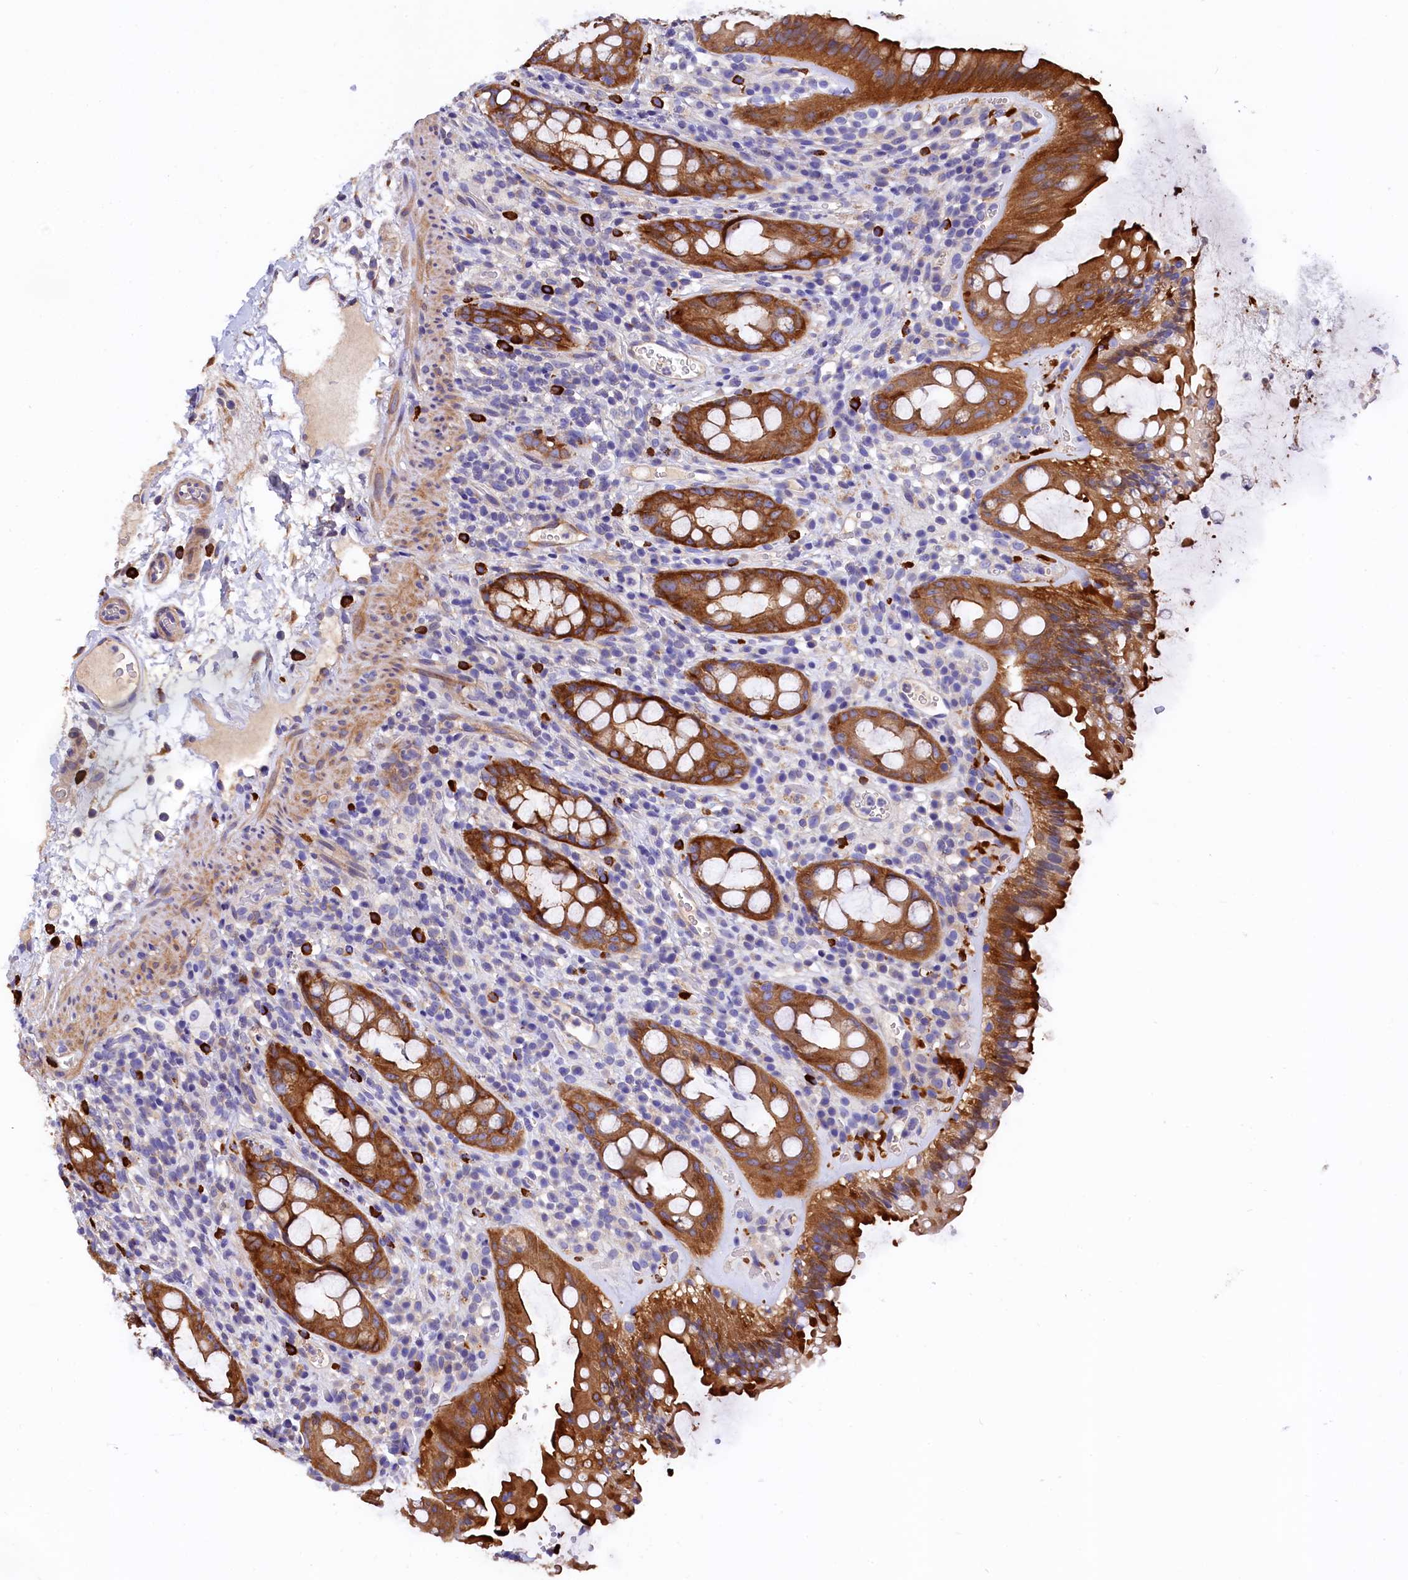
{"staining": {"intensity": "strong", "quantity": ">75%", "location": "cytoplasmic/membranous"}, "tissue": "rectum", "cell_type": "Glandular cells", "image_type": "normal", "snomed": [{"axis": "morphology", "description": "Normal tissue, NOS"}, {"axis": "topography", "description": "Rectum"}], "caption": "A micrograph of rectum stained for a protein demonstrates strong cytoplasmic/membranous brown staining in glandular cells.", "gene": "EPS8L2", "patient": {"sex": "female", "age": 57}}